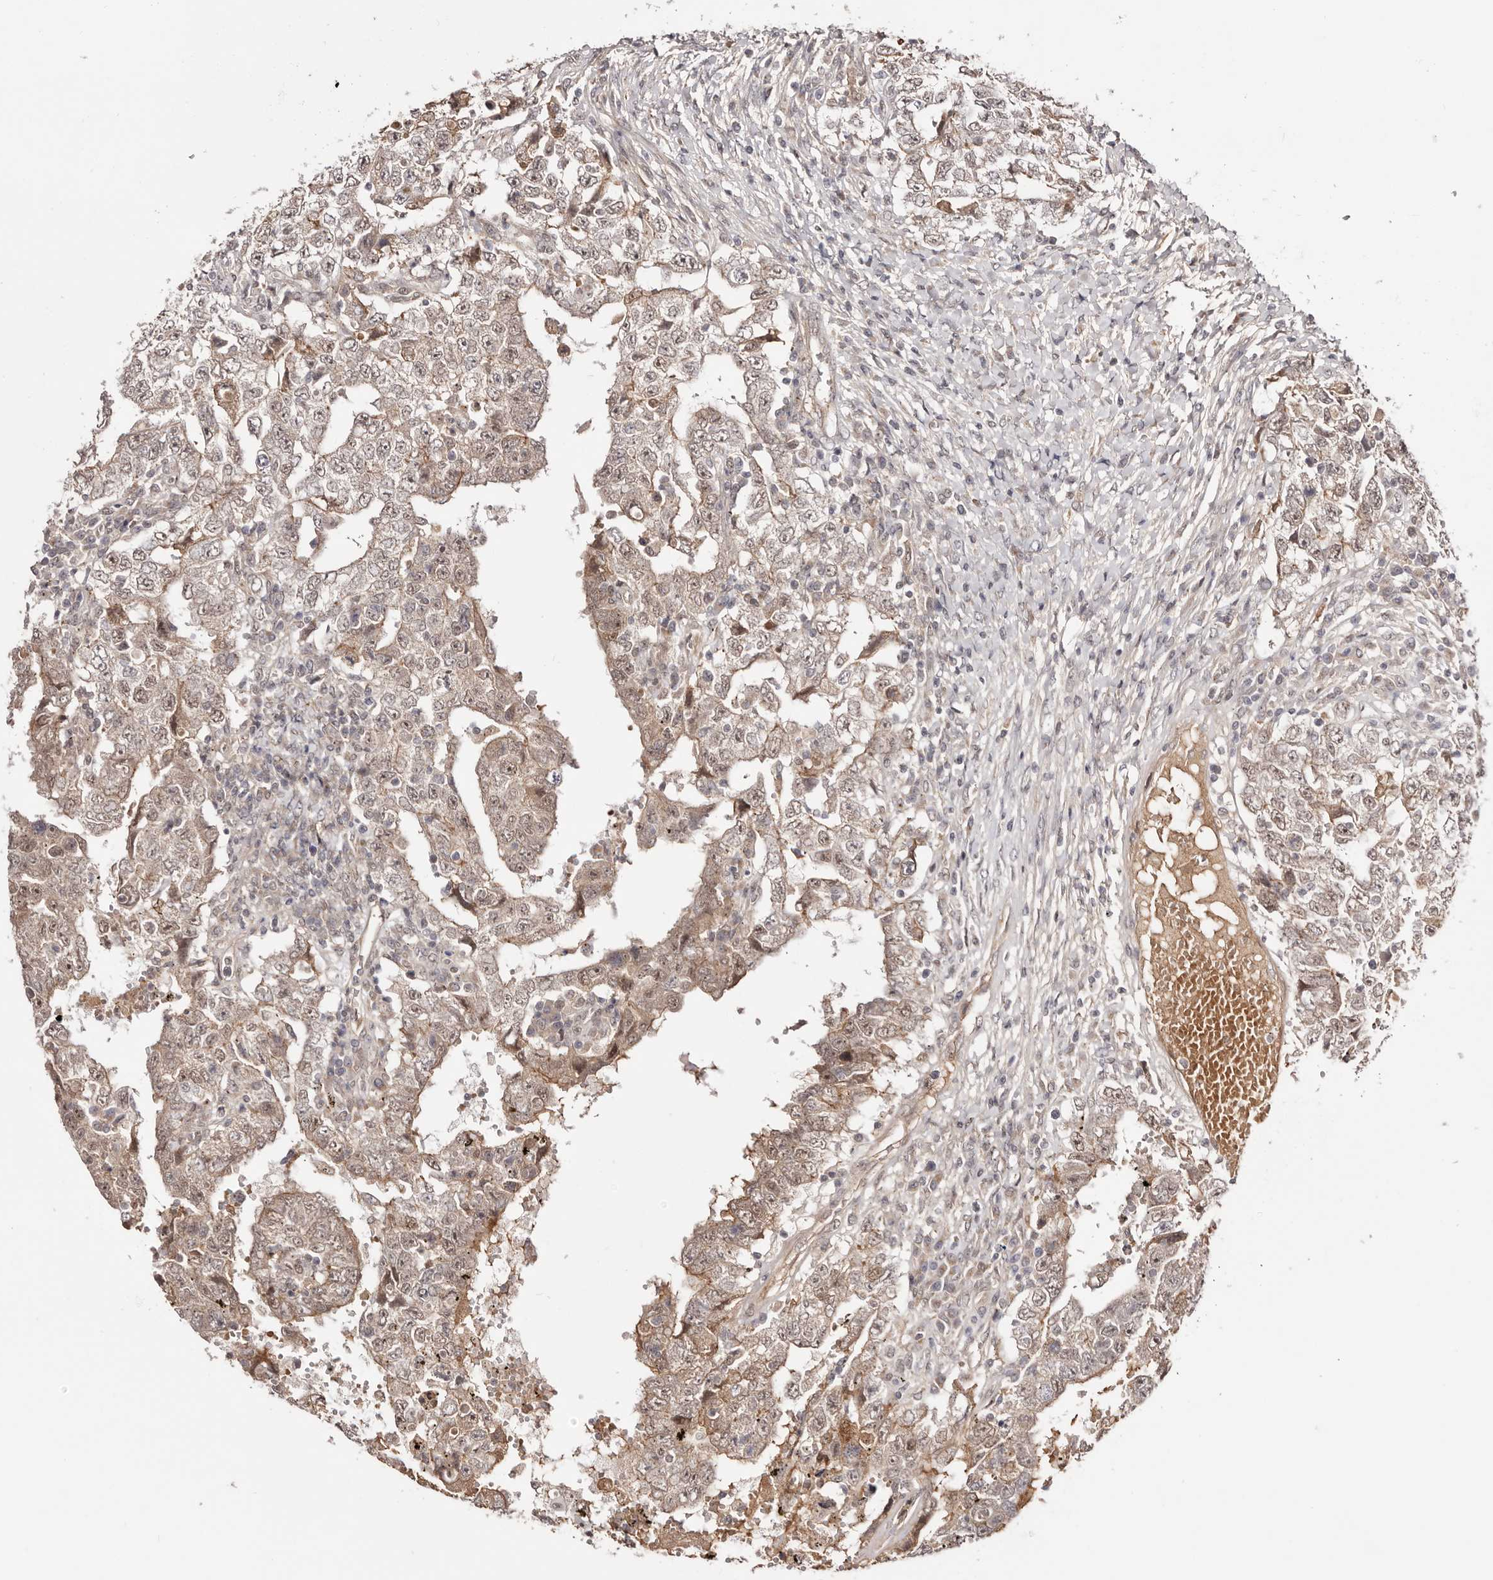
{"staining": {"intensity": "moderate", "quantity": "<25%", "location": "cytoplasmic/membranous,nuclear"}, "tissue": "testis cancer", "cell_type": "Tumor cells", "image_type": "cancer", "snomed": [{"axis": "morphology", "description": "Carcinoma, Embryonal, NOS"}, {"axis": "topography", "description": "Testis"}], "caption": "Human testis embryonal carcinoma stained for a protein (brown) reveals moderate cytoplasmic/membranous and nuclear positive expression in approximately <25% of tumor cells.", "gene": "EGR3", "patient": {"sex": "male", "age": 26}}